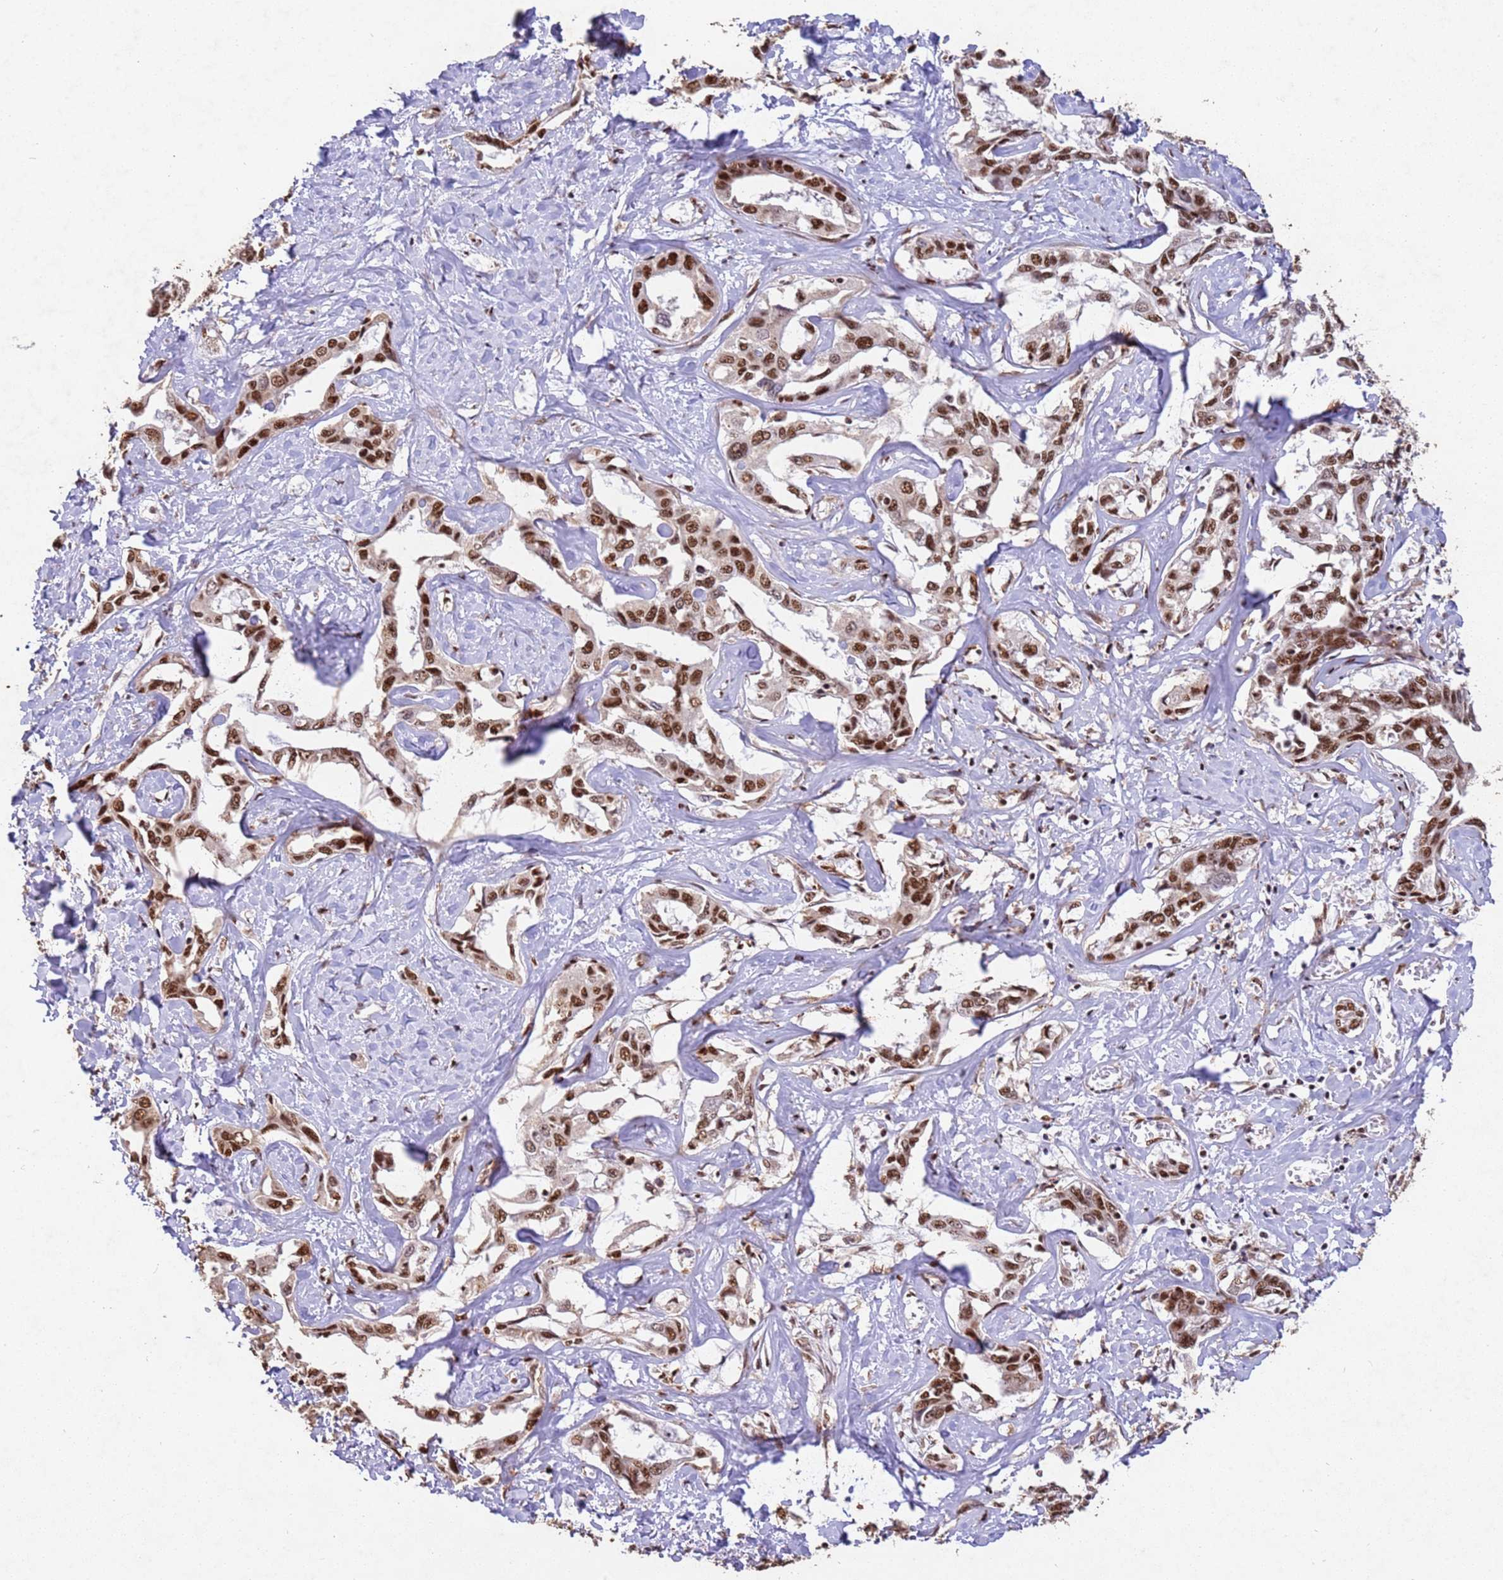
{"staining": {"intensity": "strong", "quantity": ">75%", "location": "nuclear"}, "tissue": "liver cancer", "cell_type": "Tumor cells", "image_type": "cancer", "snomed": [{"axis": "morphology", "description": "Cholangiocarcinoma"}, {"axis": "topography", "description": "Liver"}], "caption": "Brown immunohistochemical staining in cholangiocarcinoma (liver) displays strong nuclear staining in approximately >75% of tumor cells.", "gene": "ESF1", "patient": {"sex": "male", "age": 59}}